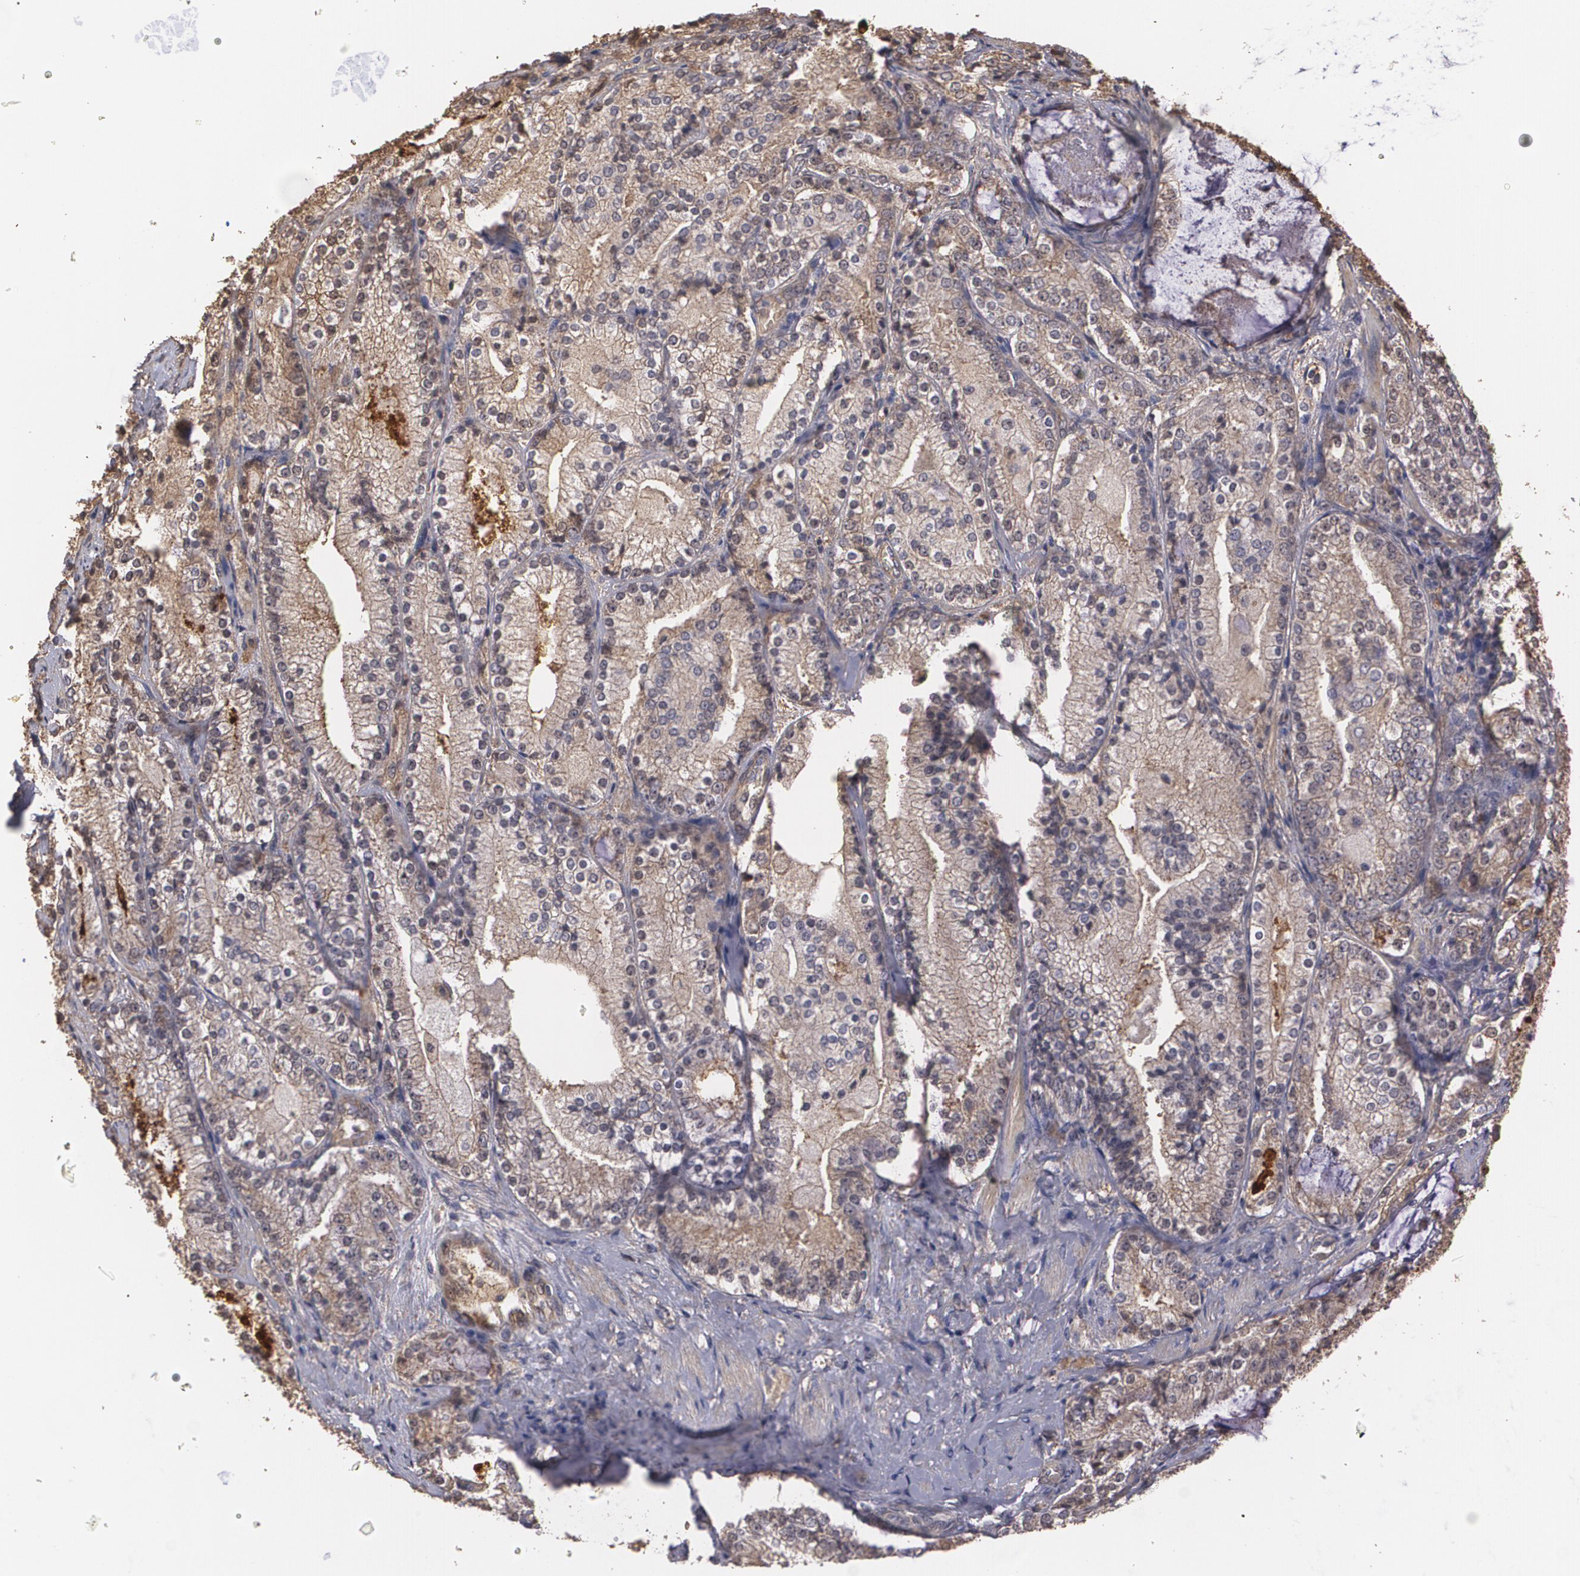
{"staining": {"intensity": "weak", "quantity": ">75%", "location": "cytoplasmic/membranous"}, "tissue": "prostate cancer", "cell_type": "Tumor cells", "image_type": "cancer", "snomed": [{"axis": "morphology", "description": "Adenocarcinoma, High grade"}, {"axis": "topography", "description": "Prostate"}], "caption": "Prostate adenocarcinoma (high-grade) stained for a protein reveals weak cytoplasmic/membranous positivity in tumor cells. (DAB IHC with brightfield microscopy, high magnification).", "gene": "PON1", "patient": {"sex": "male", "age": 63}}